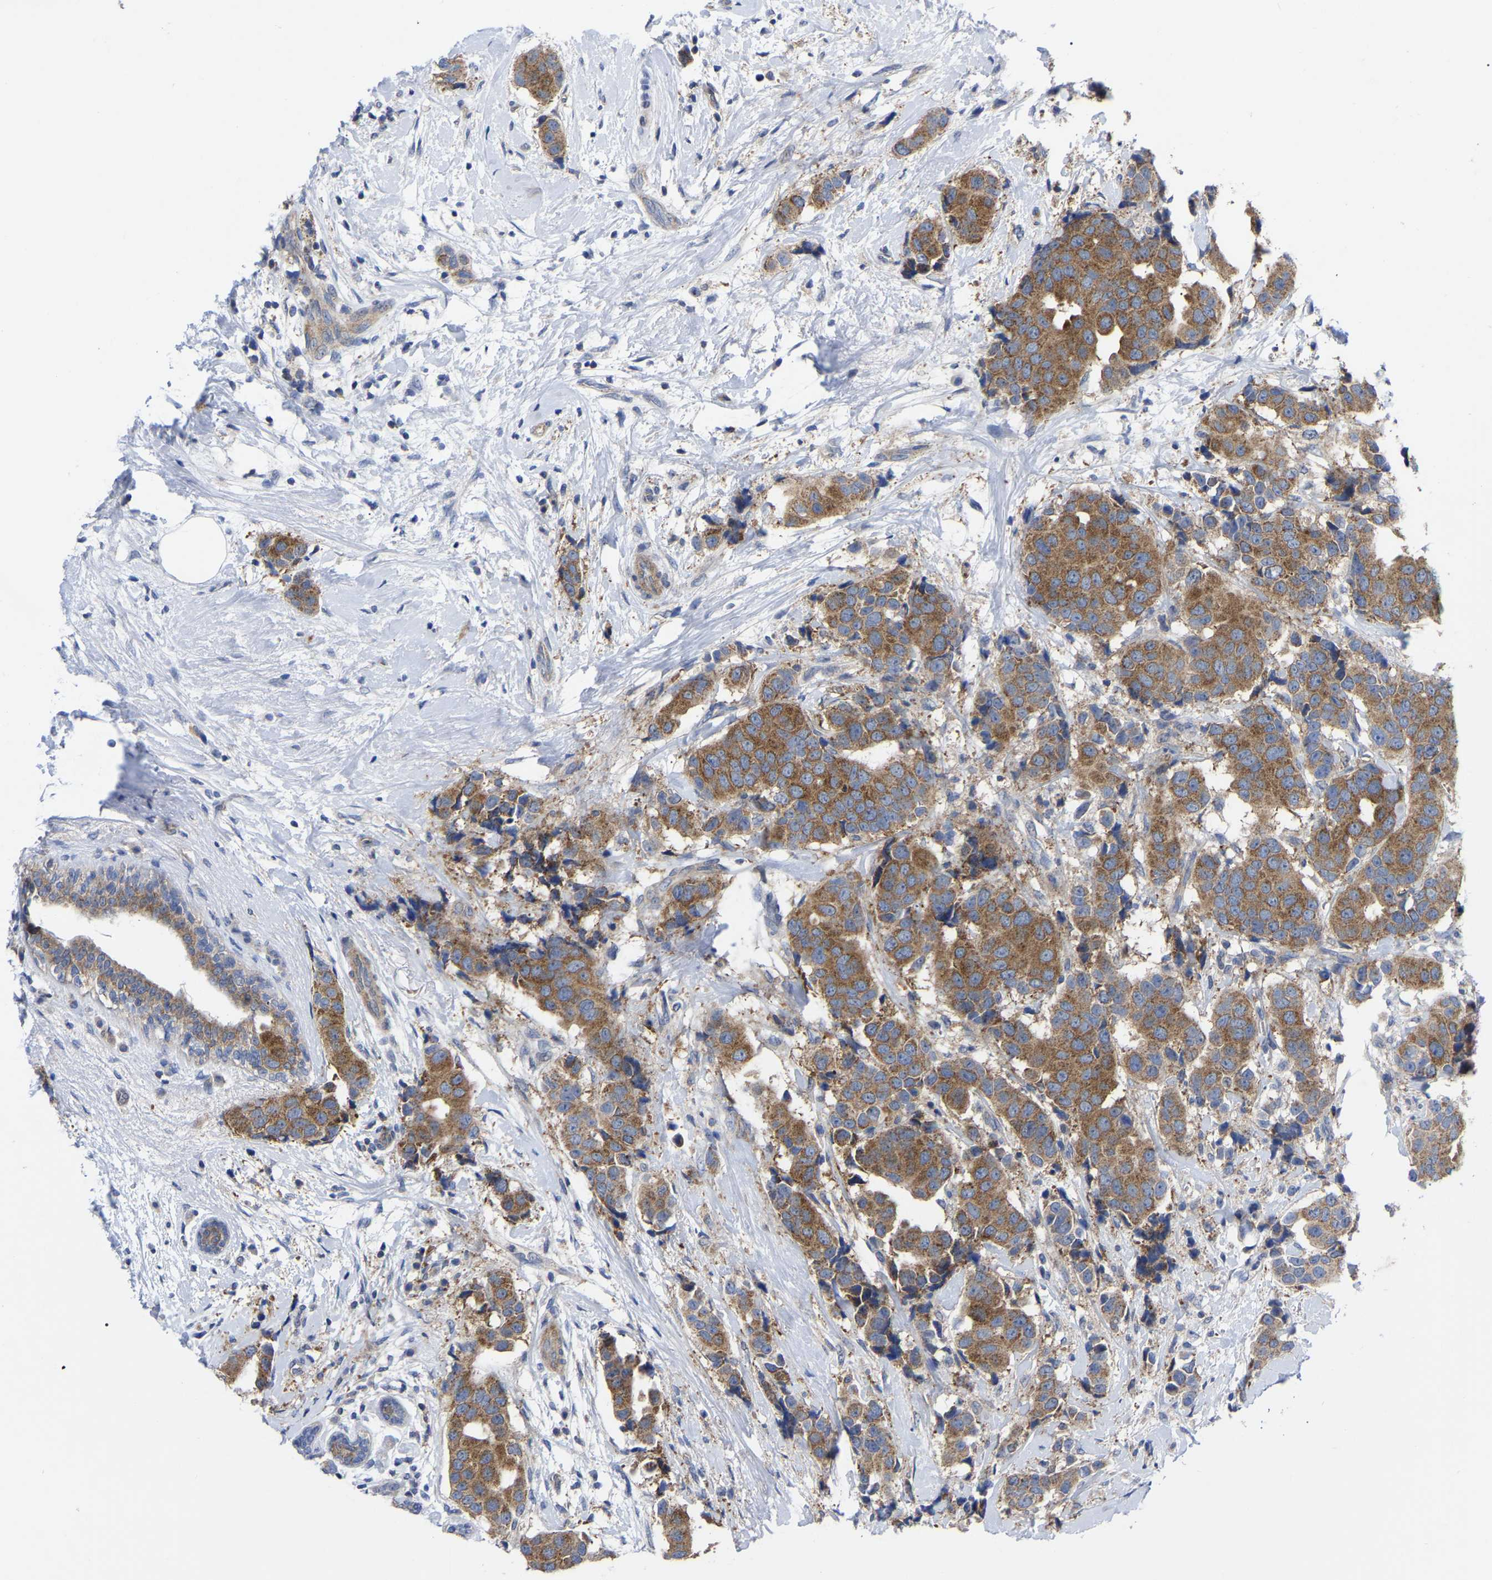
{"staining": {"intensity": "moderate", "quantity": ">75%", "location": "cytoplasmic/membranous"}, "tissue": "breast cancer", "cell_type": "Tumor cells", "image_type": "cancer", "snomed": [{"axis": "morphology", "description": "Normal tissue, NOS"}, {"axis": "morphology", "description": "Duct carcinoma"}, {"axis": "topography", "description": "Breast"}], "caption": "Immunohistochemistry (DAB (3,3'-diaminobenzidine)) staining of invasive ductal carcinoma (breast) reveals moderate cytoplasmic/membranous protein positivity in approximately >75% of tumor cells. (Stains: DAB in brown, nuclei in blue, Microscopy: brightfield microscopy at high magnification).", "gene": "TCP1", "patient": {"sex": "female", "age": 39}}